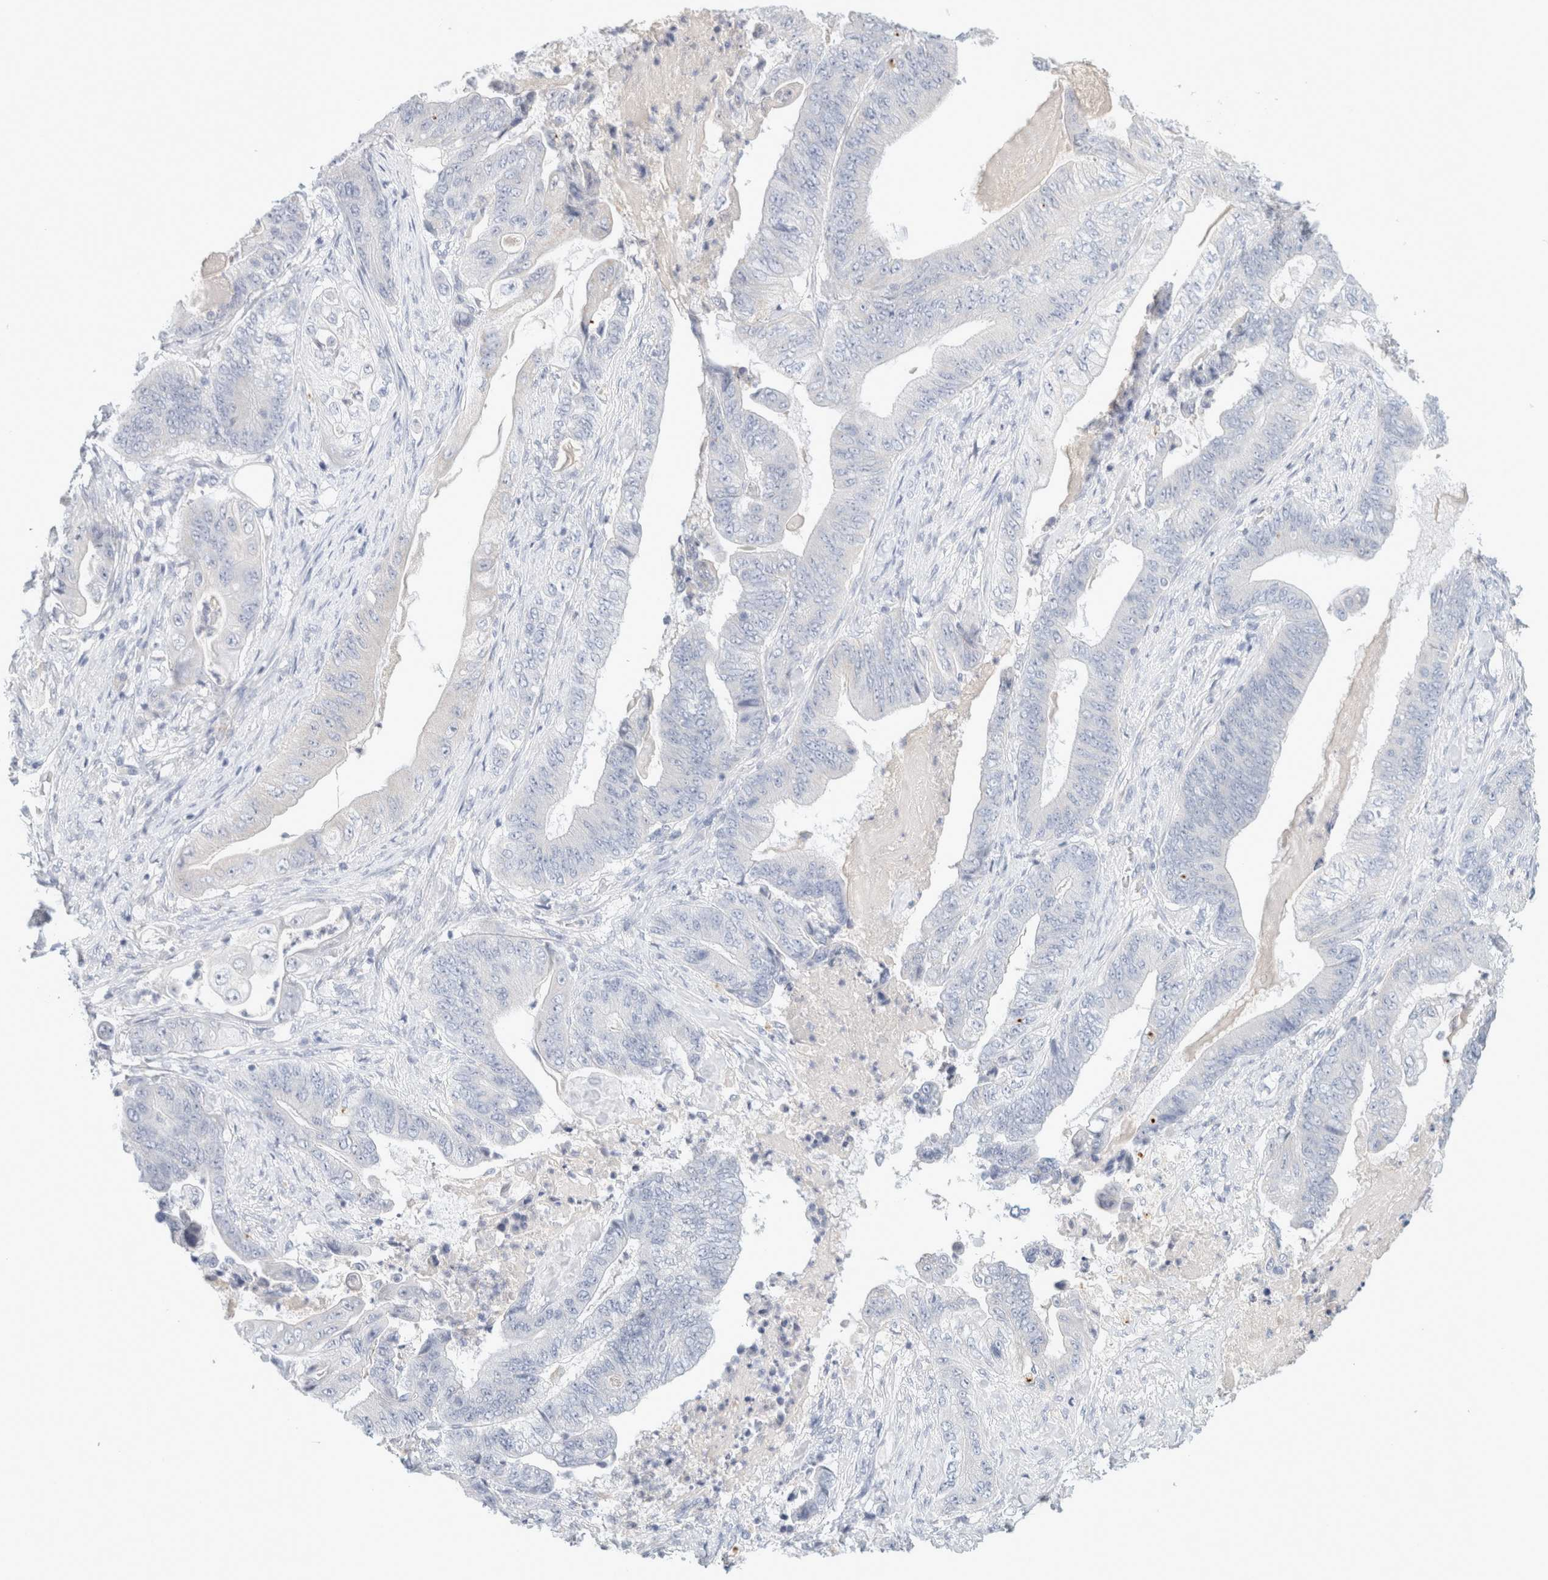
{"staining": {"intensity": "negative", "quantity": "none", "location": "none"}, "tissue": "stomach cancer", "cell_type": "Tumor cells", "image_type": "cancer", "snomed": [{"axis": "morphology", "description": "Adenocarcinoma, NOS"}, {"axis": "topography", "description": "Stomach"}], "caption": "IHC image of neoplastic tissue: stomach cancer (adenocarcinoma) stained with DAB displays no significant protein expression in tumor cells.", "gene": "HEXD", "patient": {"sex": "female", "age": 73}}